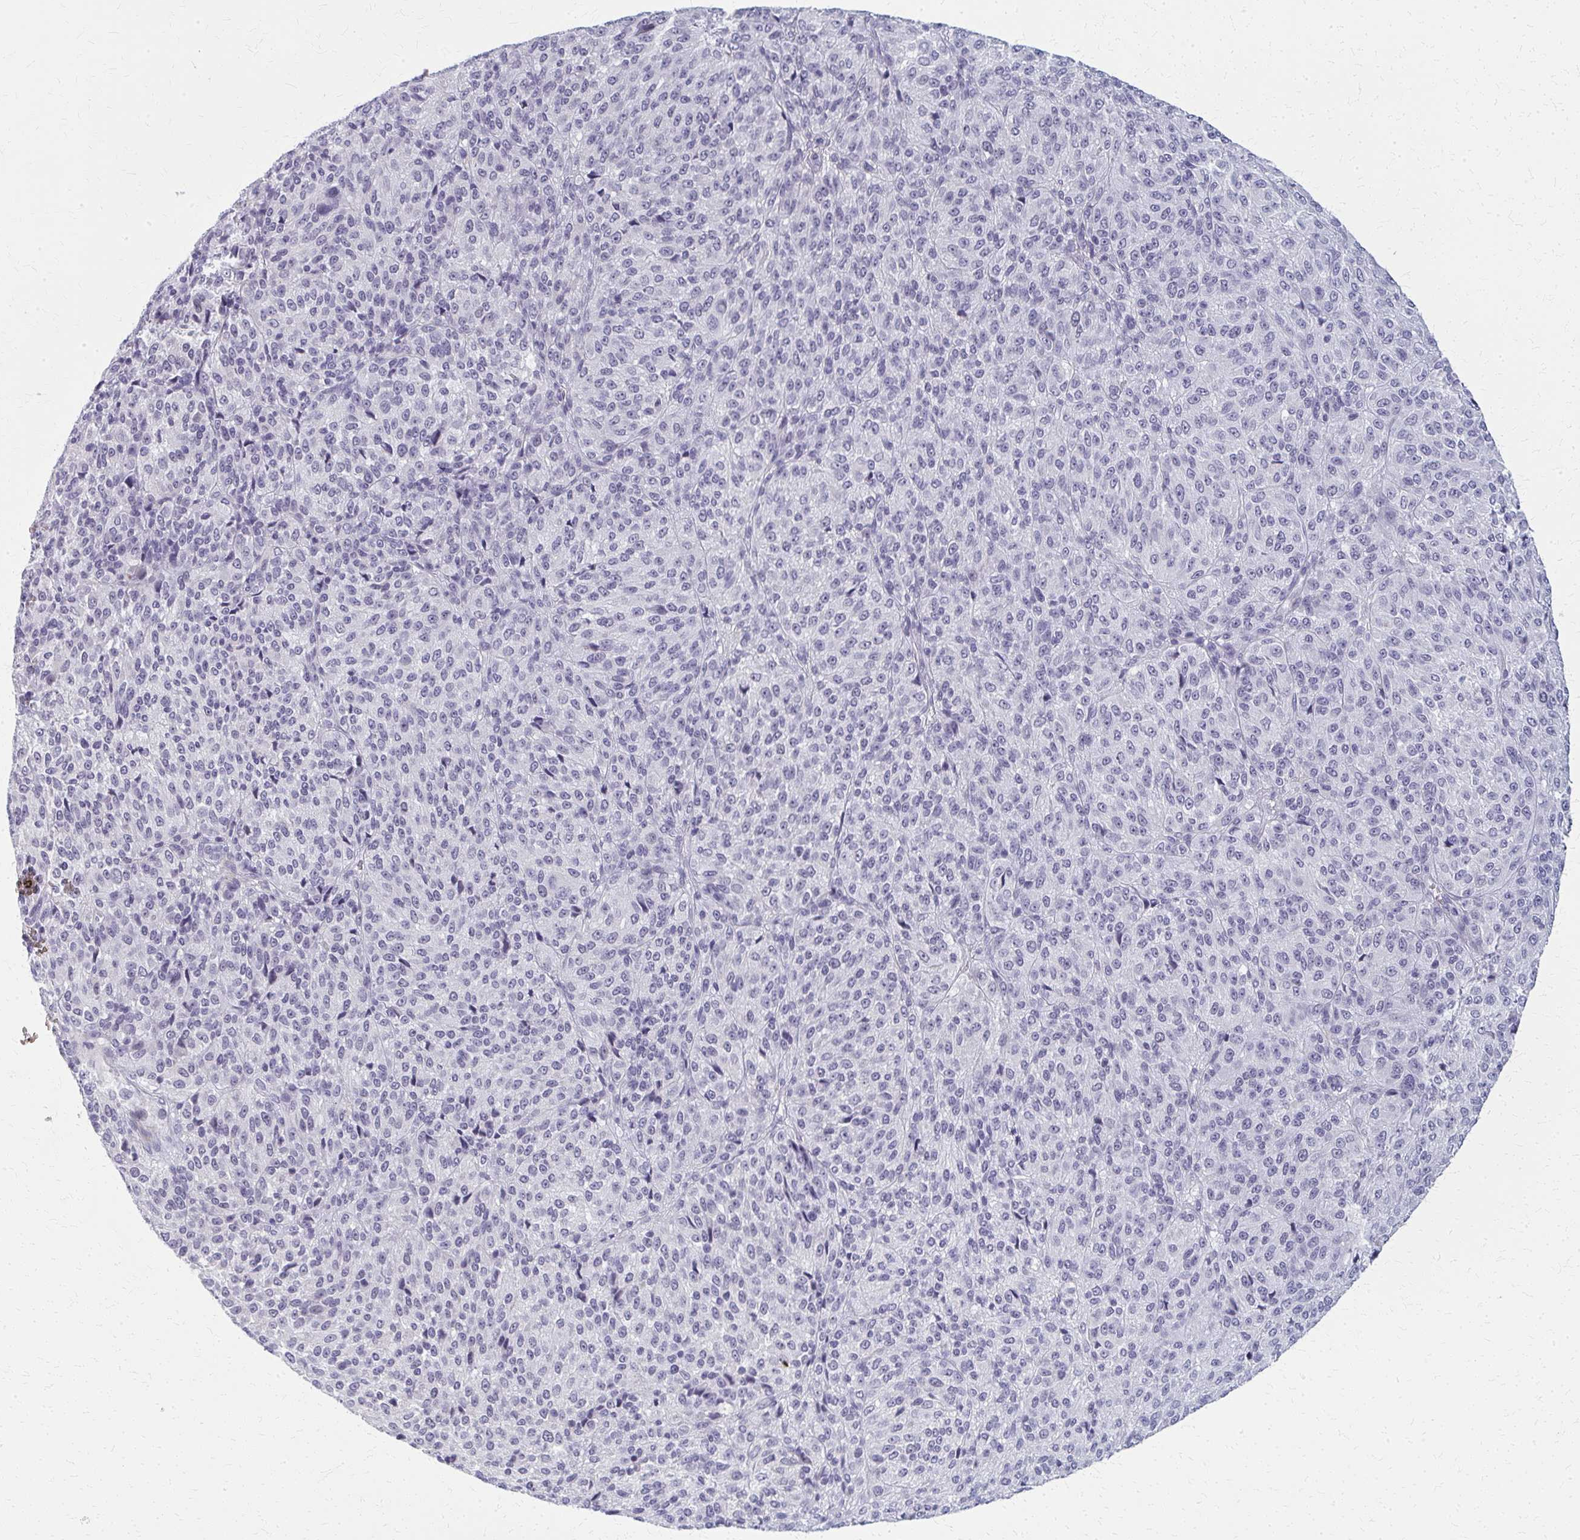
{"staining": {"intensity": "negative", "quantity": "none", "location": "none"}, "tissue": "melanoma", "cell_type": "Tumor cells", "image_type": "cancer", "snomed": [{"axis": "morphology", "description": "Malignant melanoma, Metastatic site"}, {"axis": "topography", "description": "Brain"}], "caption": "This image is of melanoma stained with immunohistochemistry to label a protein in brown with the nuclei are counter-stained blue. There is no positivity in tumor cells.", "gene": "CASQ2", "patient": {"sex": "female", "age": 56}}